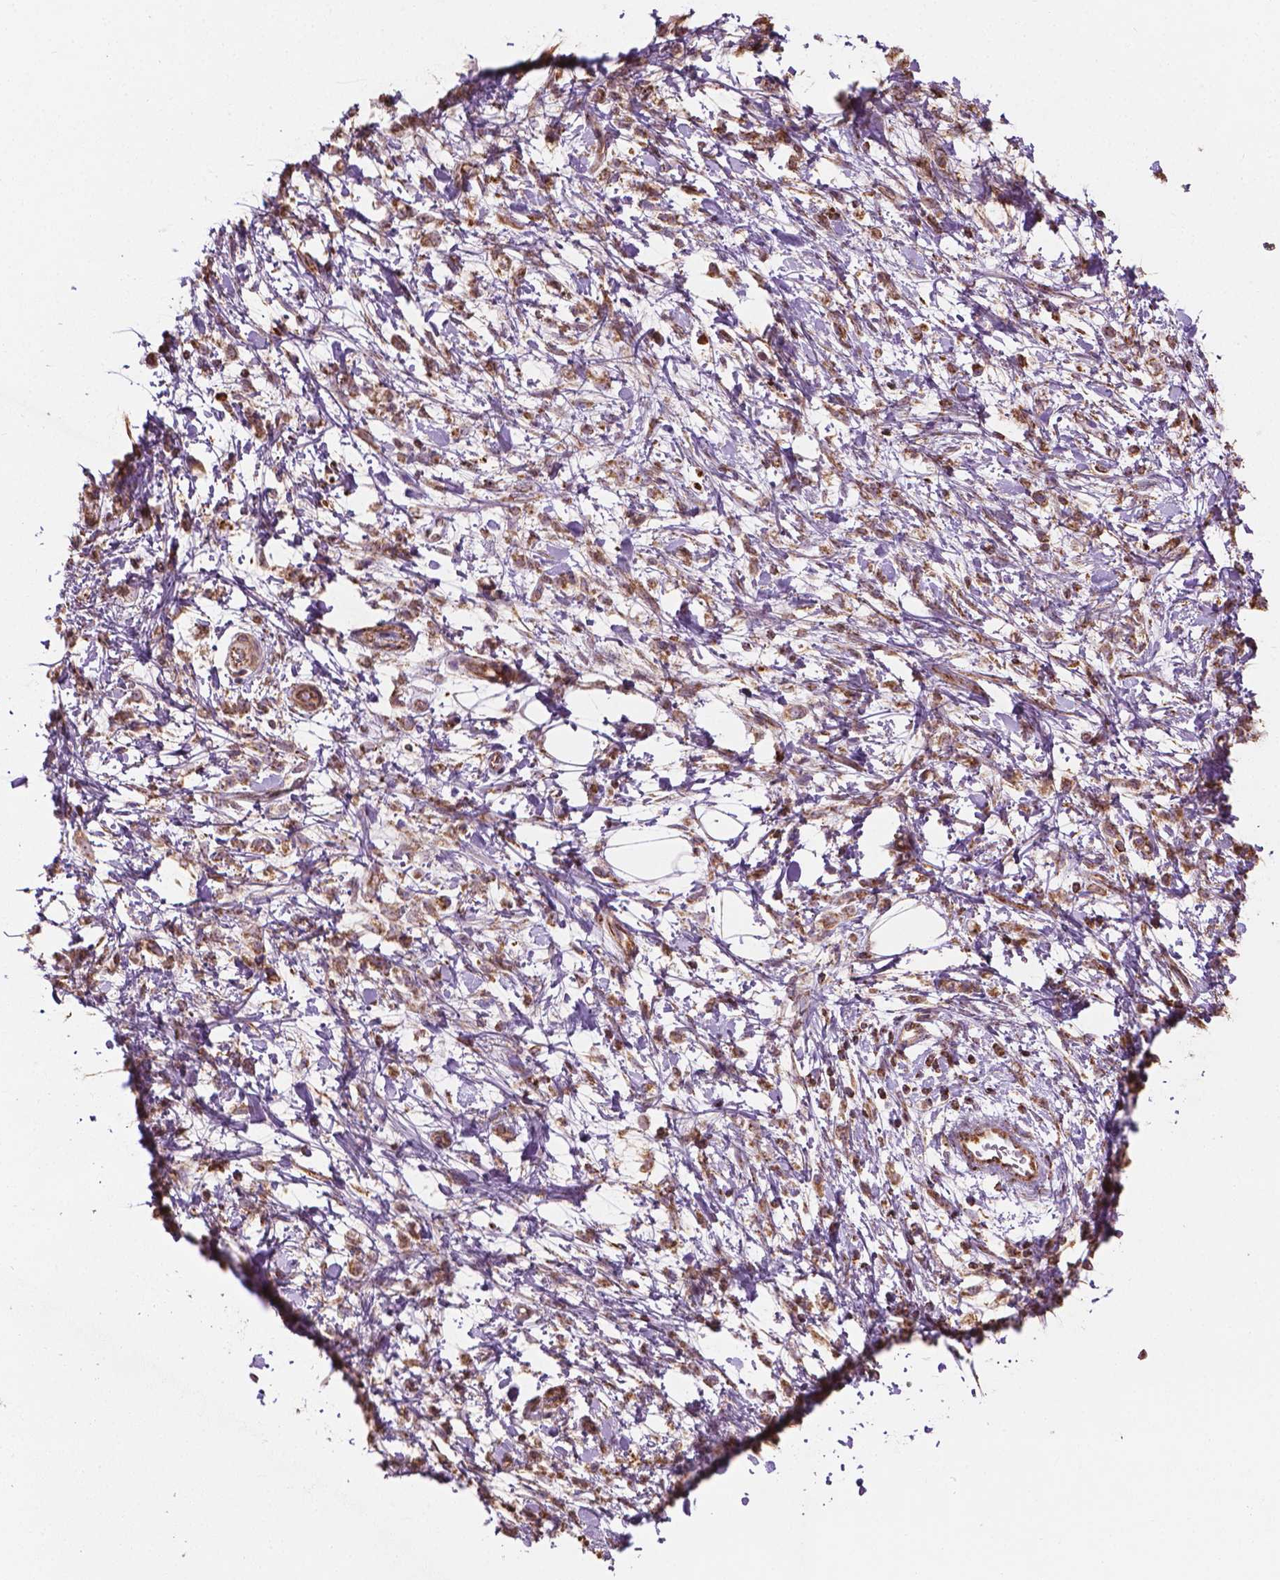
{"staining": {"intensity": "moderate", "quantity": ">75%", "location": "cytoplasmic/membranous"}, "tissue": "stomach cancer", "cell_type": "Tumor cells", "image_type": "cancer", "snomed": [{"axis": "morphology", "description": "Adenocarcinoma, NOS"}, {"axis": "topography", "description": "Stomach"}], "caption": "A histopathology image showing moderate cytoplasmic/membranous staining in approximately >75% of tumor cells in adenocarcinoma (stomach), as visualized by brown immunohistochemical staining.", "gene": "HS3ST3A1", "patient": {"sex": "female", "age": 60}}